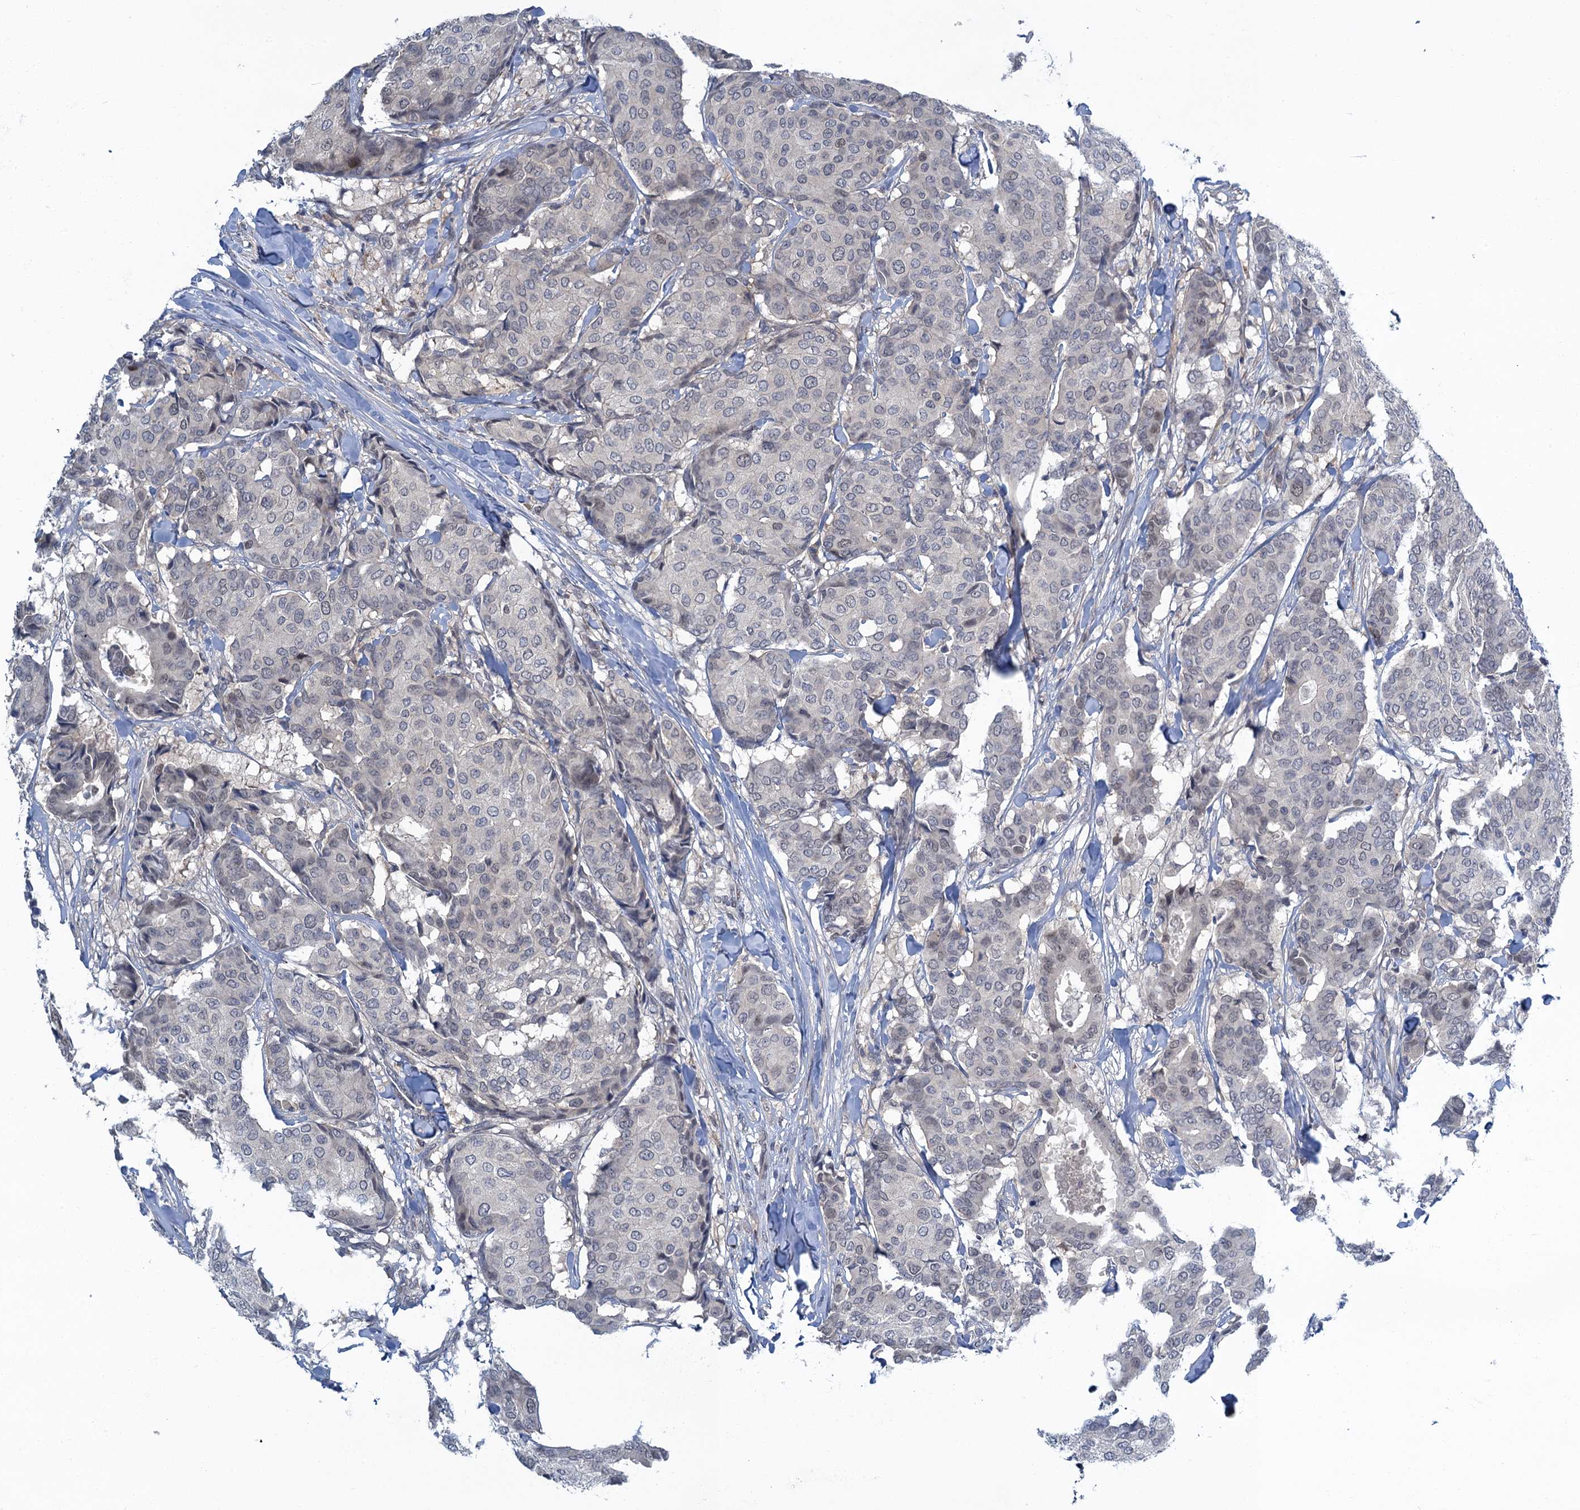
{"staining": {"intensity": "negative", "quantity": "none", "location": "none"}, "tissue": "breast cancer", "cell_type": "Tumor cells", "image_type": "cancer", "snomed": [{"axis": "morphology", "description": "Duct carcinoma"}, {"axis": "topography", "description": "Breast"}], "caption": "An image of human invasive ductal carcinoma (breast) is negative for staining in tumor cells.", "gene": "MRFAP1", "patient": {"sex": "female", "age": 75}}